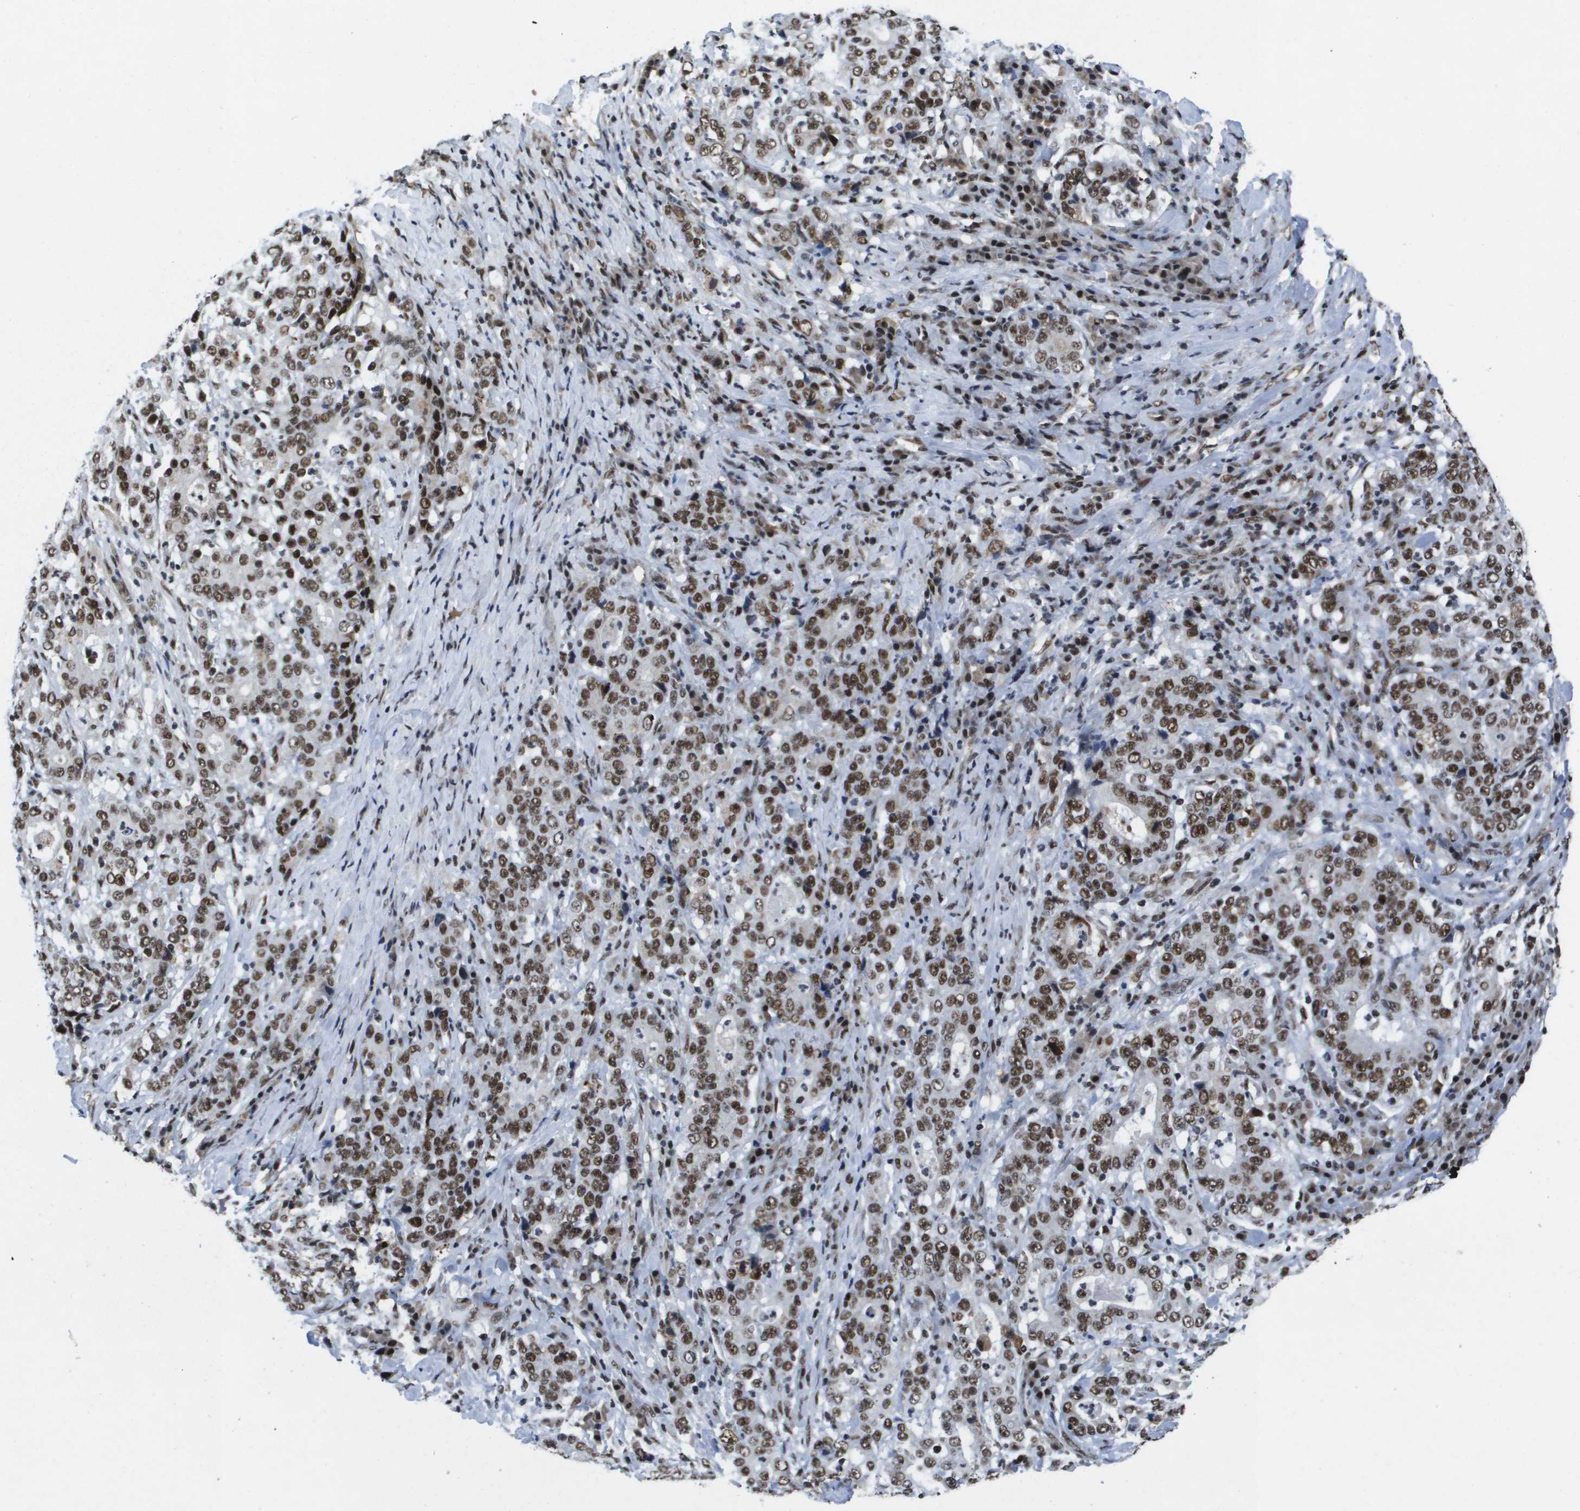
{"staining": {"intensity": "strong", "quantity": ">75%", "location": "nuclear"}, "tissue": "stomach cancer", "cell_type": "Tumor cells", "image_type": "cancer", "snomed": [{"axis": "morphology", "description": "Normal tissue, NOS"}, {"axis": "morphology", "description": "Adenocarcinoma, NOS"}, {"axis": "topography", "description": "Stomach, upper"}, {"axis": "topography", "description": "Stomach"}], "caption": "Approximately >75% of tumor cells in human stomach cancer (adenocarcinoma) exhibit strong nuclear protein expression as visualized by brown immunohistochemical staining.", "gene": "NSRP1", "patient": {"sex": "male", "age": 59}}